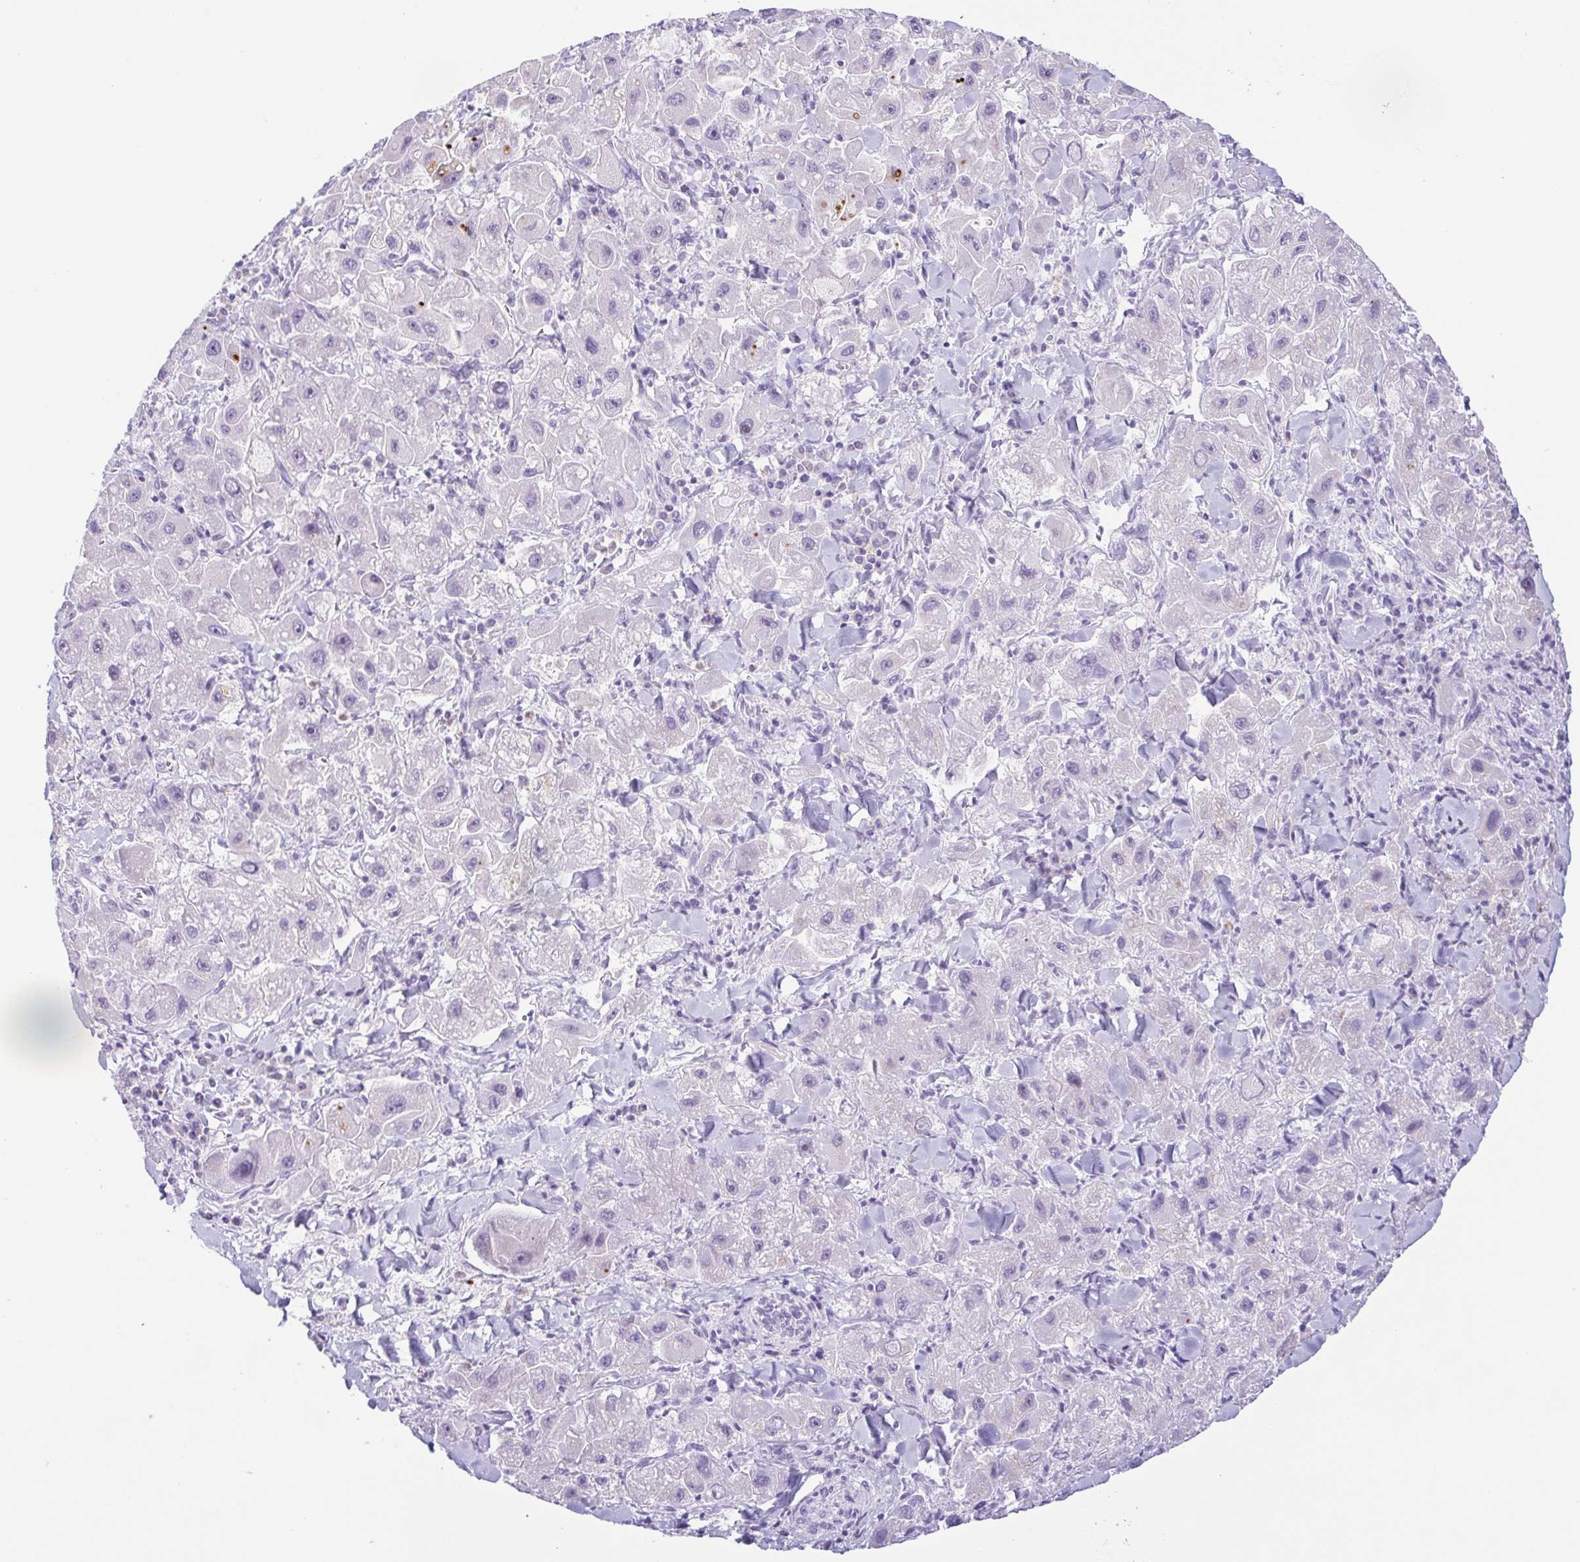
{"staining": {"intensity": "negative", "quantity": "none", "location": "none"}, "tissue": "liver cancer", "cell_type": "Tumor cells", "image_type": "cancer", "snomed": [{"axis": "morphology", "description": "Carcinoma, Hepatocellular, NOS"}, {"axis": "topography", "description": "Liver"}], "caption": "An immunohistochemistry (IHC) photomicrograph of hepatocellular carcinoma (liver) is shown. There is no staining in tumor cells of hepatocellular carcinoma (liver).", "gene": "AZU1", "patient": {"sex": "male", "age": 24}}